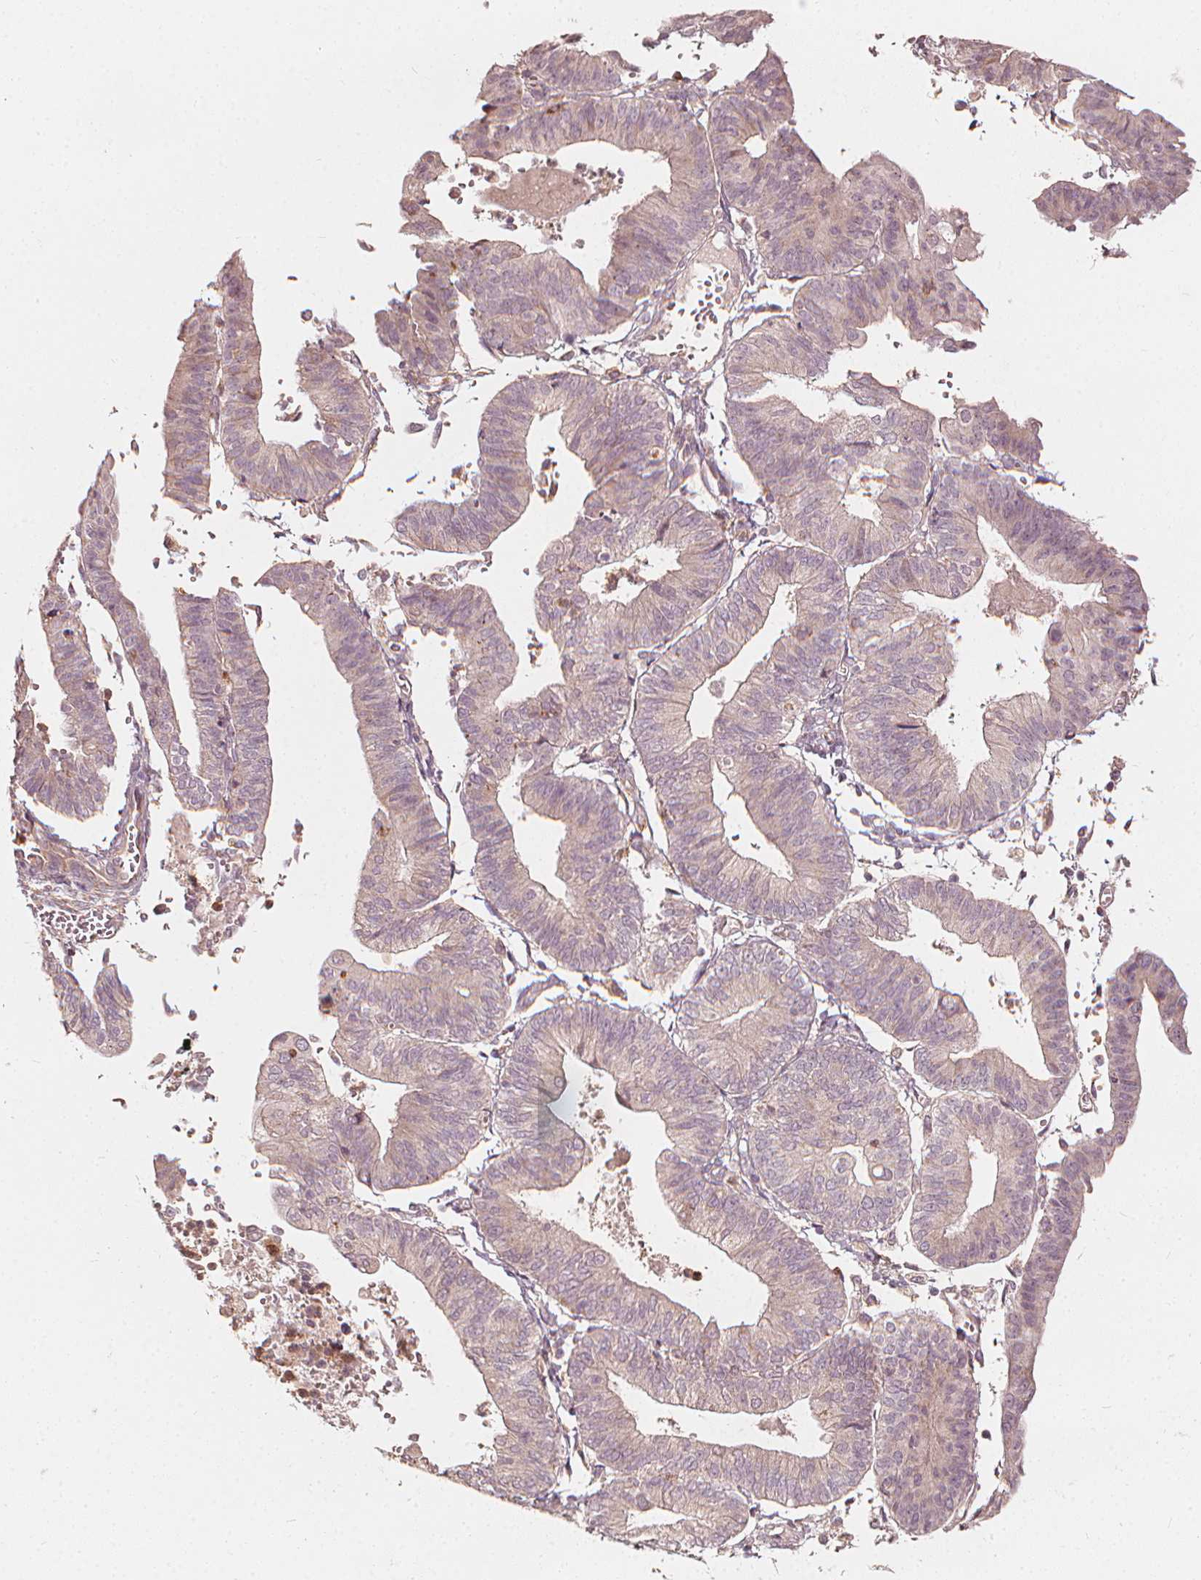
{"staining": {"intensity": "weak", "quantity": "<25%", "location": "cytoplasmic/membranous"}, "tissue": "endometrial cancer", "cell_type": "Tumor cells", "image_type": "cancer", "snomed": [{"axis": "morphology", "description": "Adenocarcinoma, NOS"}, {"axis": "topography", "description": "Endometrium"}], "caption": "Tumor cells show no significant positivity in adenocarcinoma (endometrial). (Immunohistochemistry (ihc), brightfield microscopy, high magnification).", "gene": "NPC1L1", "patient": {"sex": "female", "age": 65}}